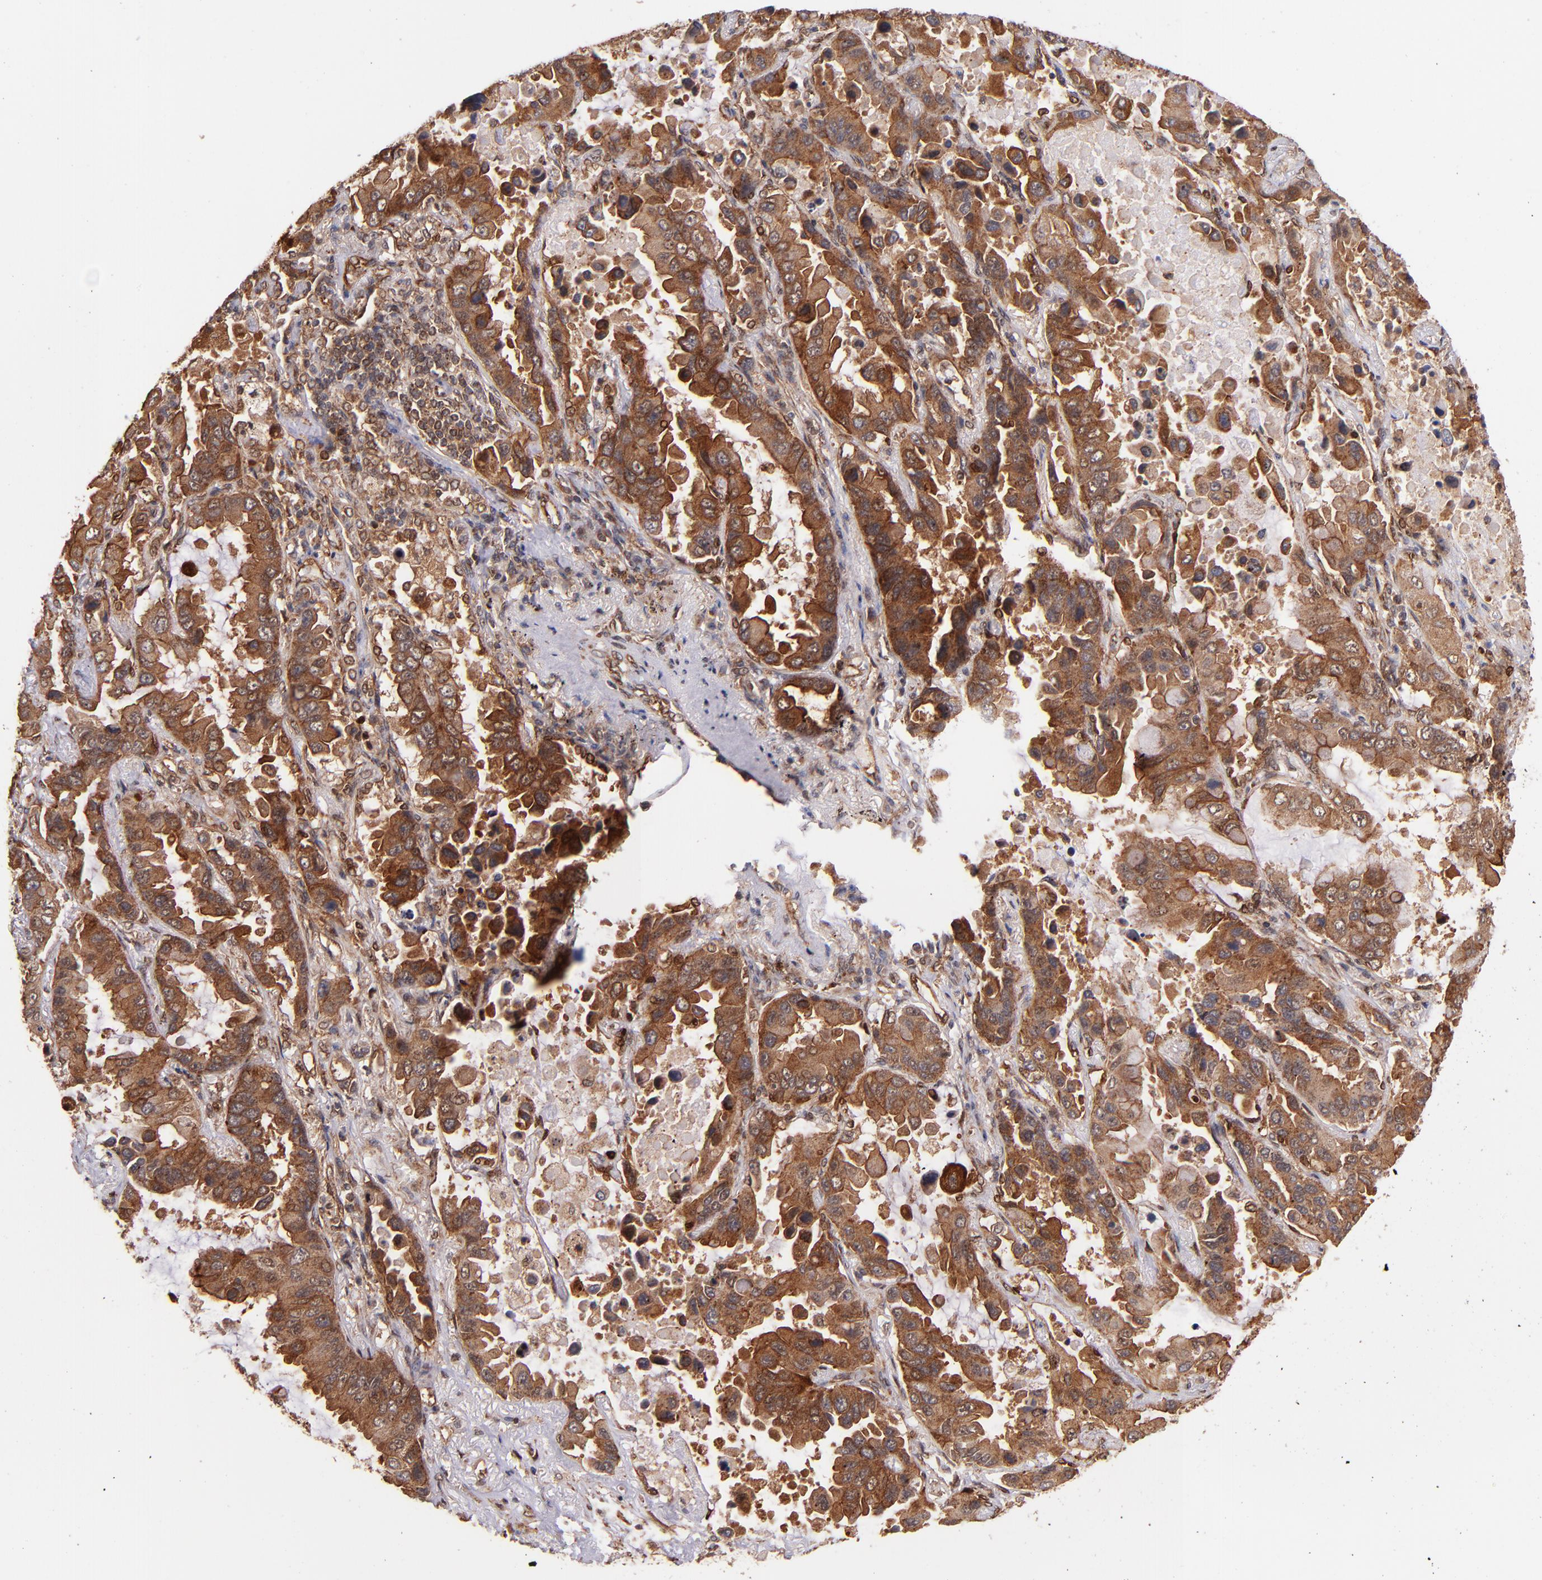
{"staining": {"intensity": "strong", "quantity": ">75%", "location": "cytoplasmic/membranous"}, "tissue": "lung cancer", "cell_type": "Tumor cells", "image_type": "cancer", "snomed": [{"axis": "morphology", "description": "Adenocarcinoma, NOS"}, {"axis": "topography", "description": "Lung"}], "caption": "A high amount of strong cytoplasmic/membranous staining is identified in approximately >75% of tumor cells in adenocarcinoma (lung) tissue. (IHC, brightfield microscopy, high magnification).", "gene": "STX8", "patient": {"sex": "male", "age": 64}}